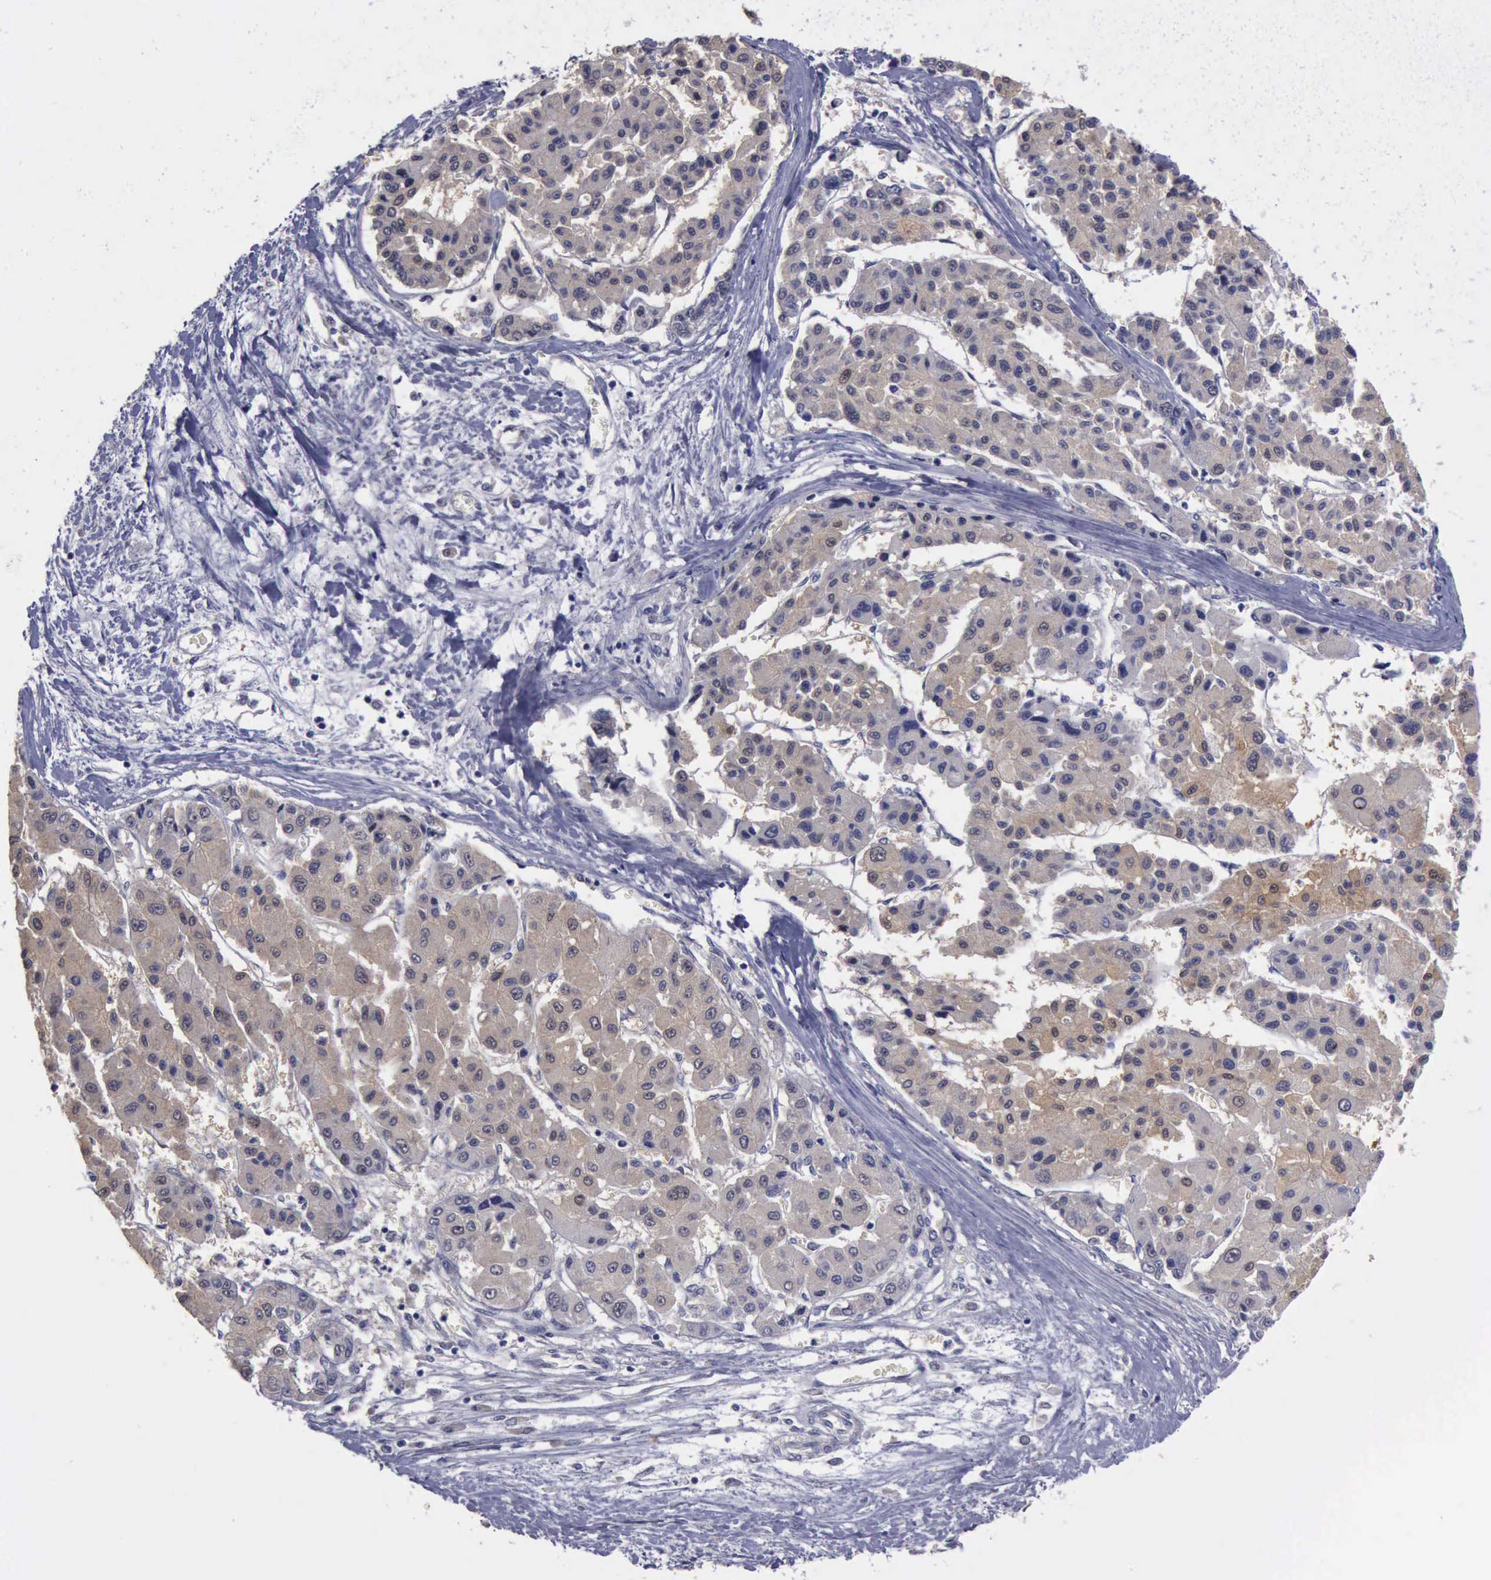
{"staining": {"intensity": "weak", "quantity": "25%-75%", "location": "cytoplasmic/membranous"}, "tissue": "liver cancer", "cell_type": "Tumor cells", "image_type": "cancer", "snomed": [{"axis": "morphology", "description": "Carcinoma, Hepatocellular, NOS"}, {"axis": "topography", "description": "Liver"}], "caption": "Tumor cells demonstrate weak cytoplasmic/membranous expression in about 25%-75% of cells in liver cancer (hepatocellular carcinoma).", "gene": "PHKA1", "patient": {"sex": "male", "age": 64}}